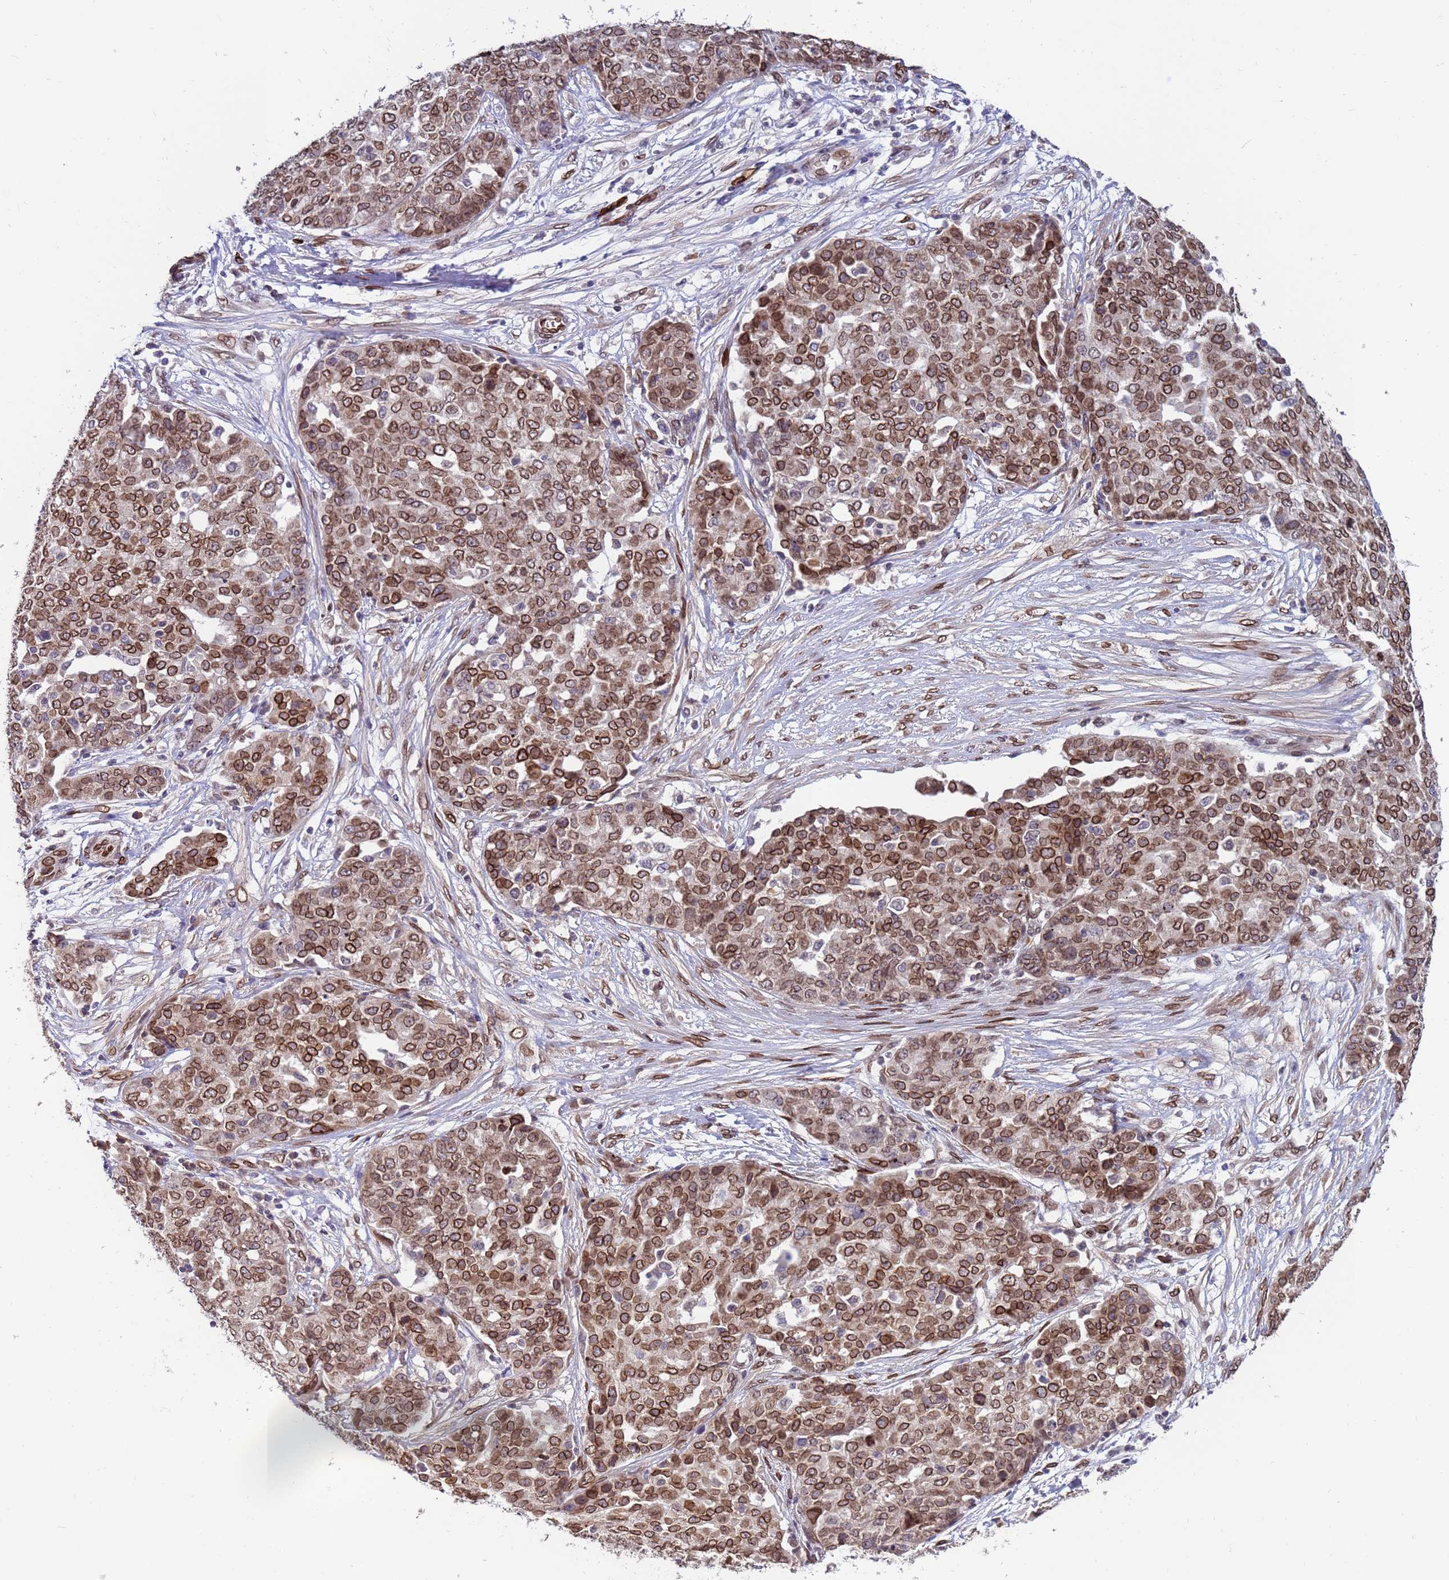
{"staining": {"intensity": "moderate", "quantity": ">75%", "location": "cytoplasmic/membranous,nuclear"}, "tissue": "ovarian cancer", "cell_type": "Tumor cells", "image_type": "cancer", "snomed": [{"axis": "morphology", "description": "Cystadenocarcinoma, serous, NOS"}, {"axis": "topography", "description": "Soft tissue"}, {"axis": "topography", "description": "Ovary"}], "caption": "A histopathology image showing moderate cytoplasmic/membranous and nuclear staining in about >75% of tumor cells in serous cystadenocarcinoma (ovarian), as visualized by brown immunohistochemical staining.", "gene": "GPR135", "patient": {"sex": "female", "age": 57}}